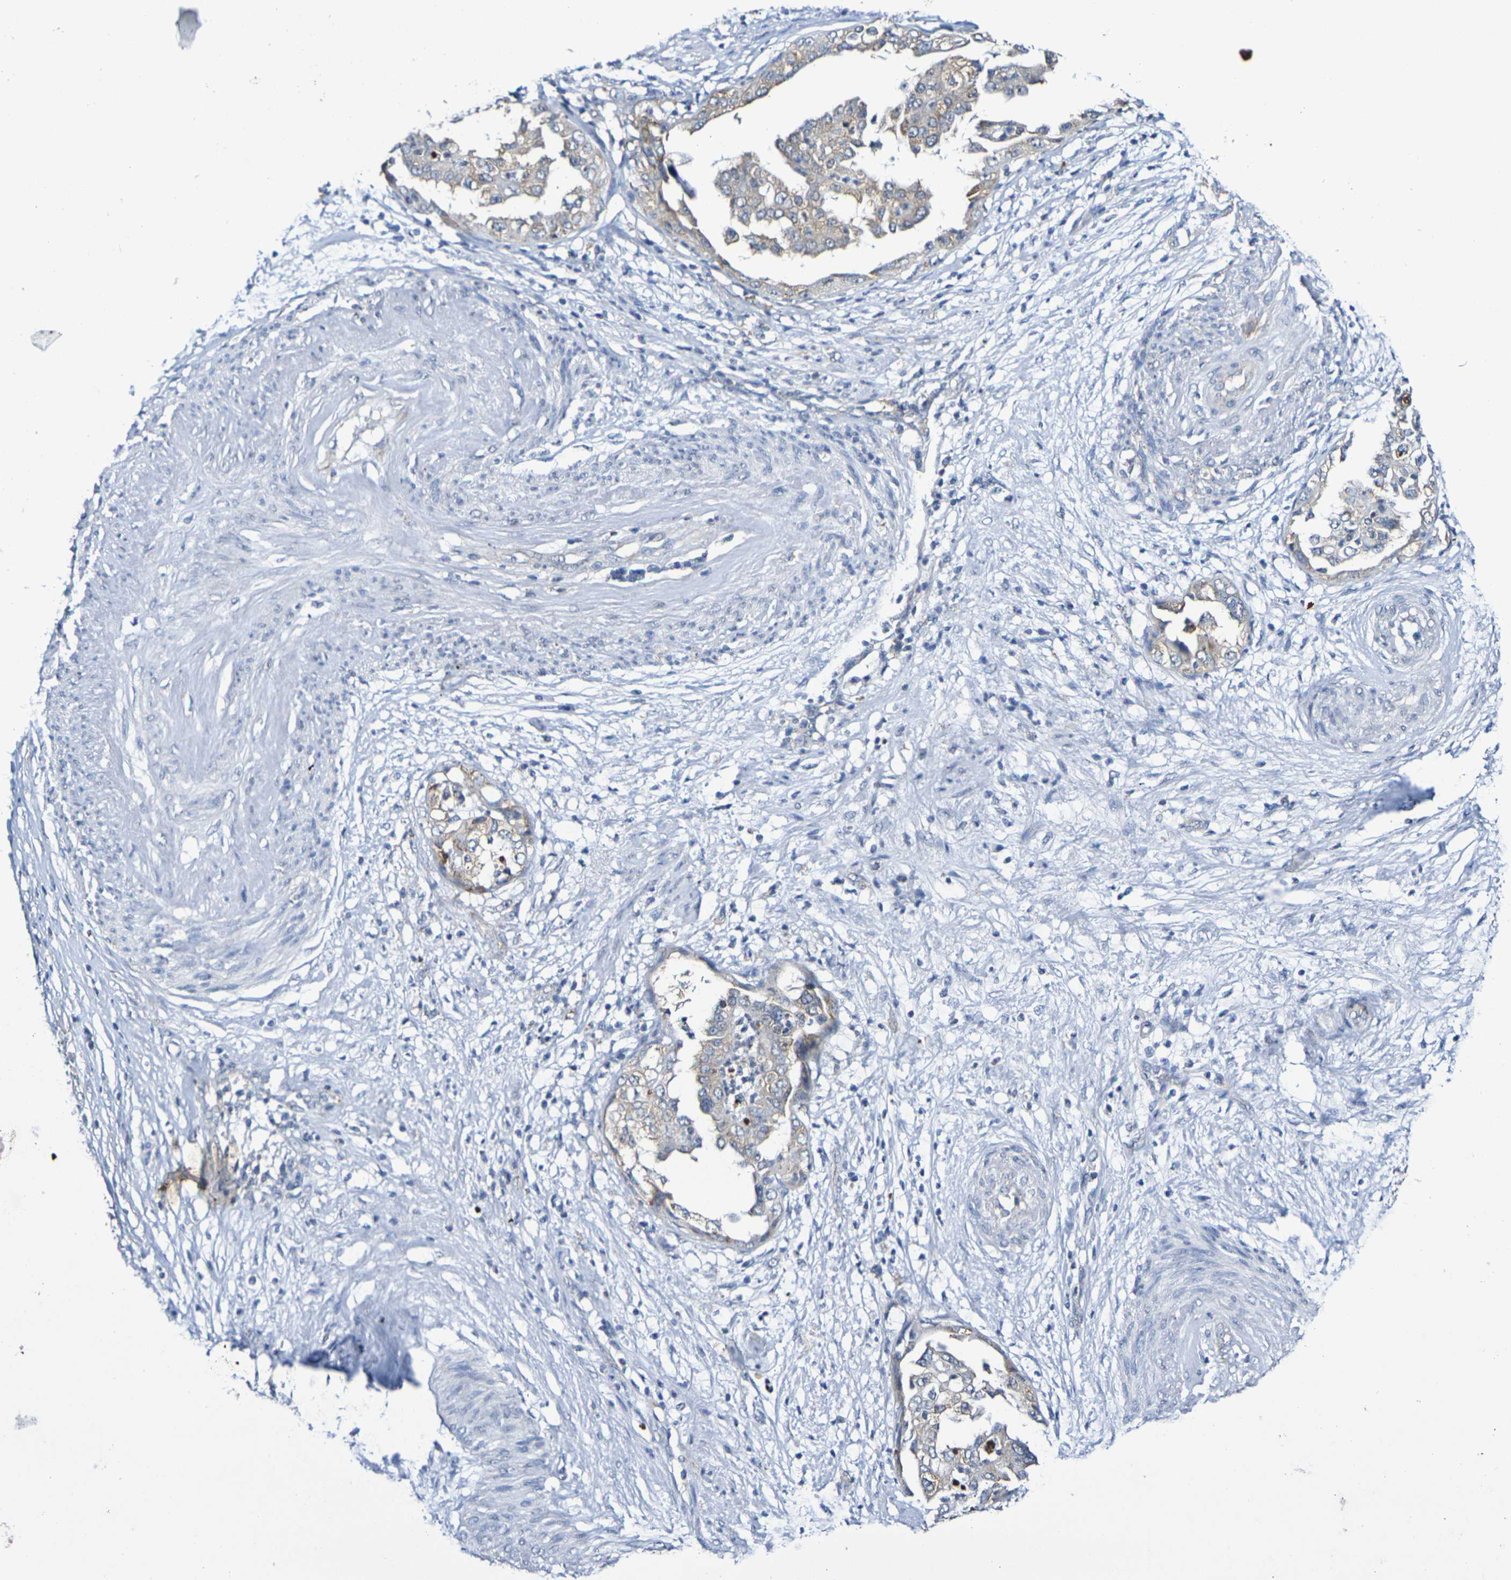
{"staining": {"intensity": "weak", "quantity": ">75%", "location": "cytoplasmic/membranous"}, "tissue": "endometrial cancer", "cell_type": "Tumor cells", "image_type": "cancer", "snomed": [{"axis": "morphology", "description": "Adenocarcinoma, NOS"}, {"axis": "topography", "description": "Endometrium"}], "caption": "The histopathology image shows staining of endometrial adenocarcinoma, revealing weak cytoplasmic/membranous protein staining (brown color) within tumor cells.", "gene": "CHRNB1", "patient": {"sex": "female", "age": 85}}